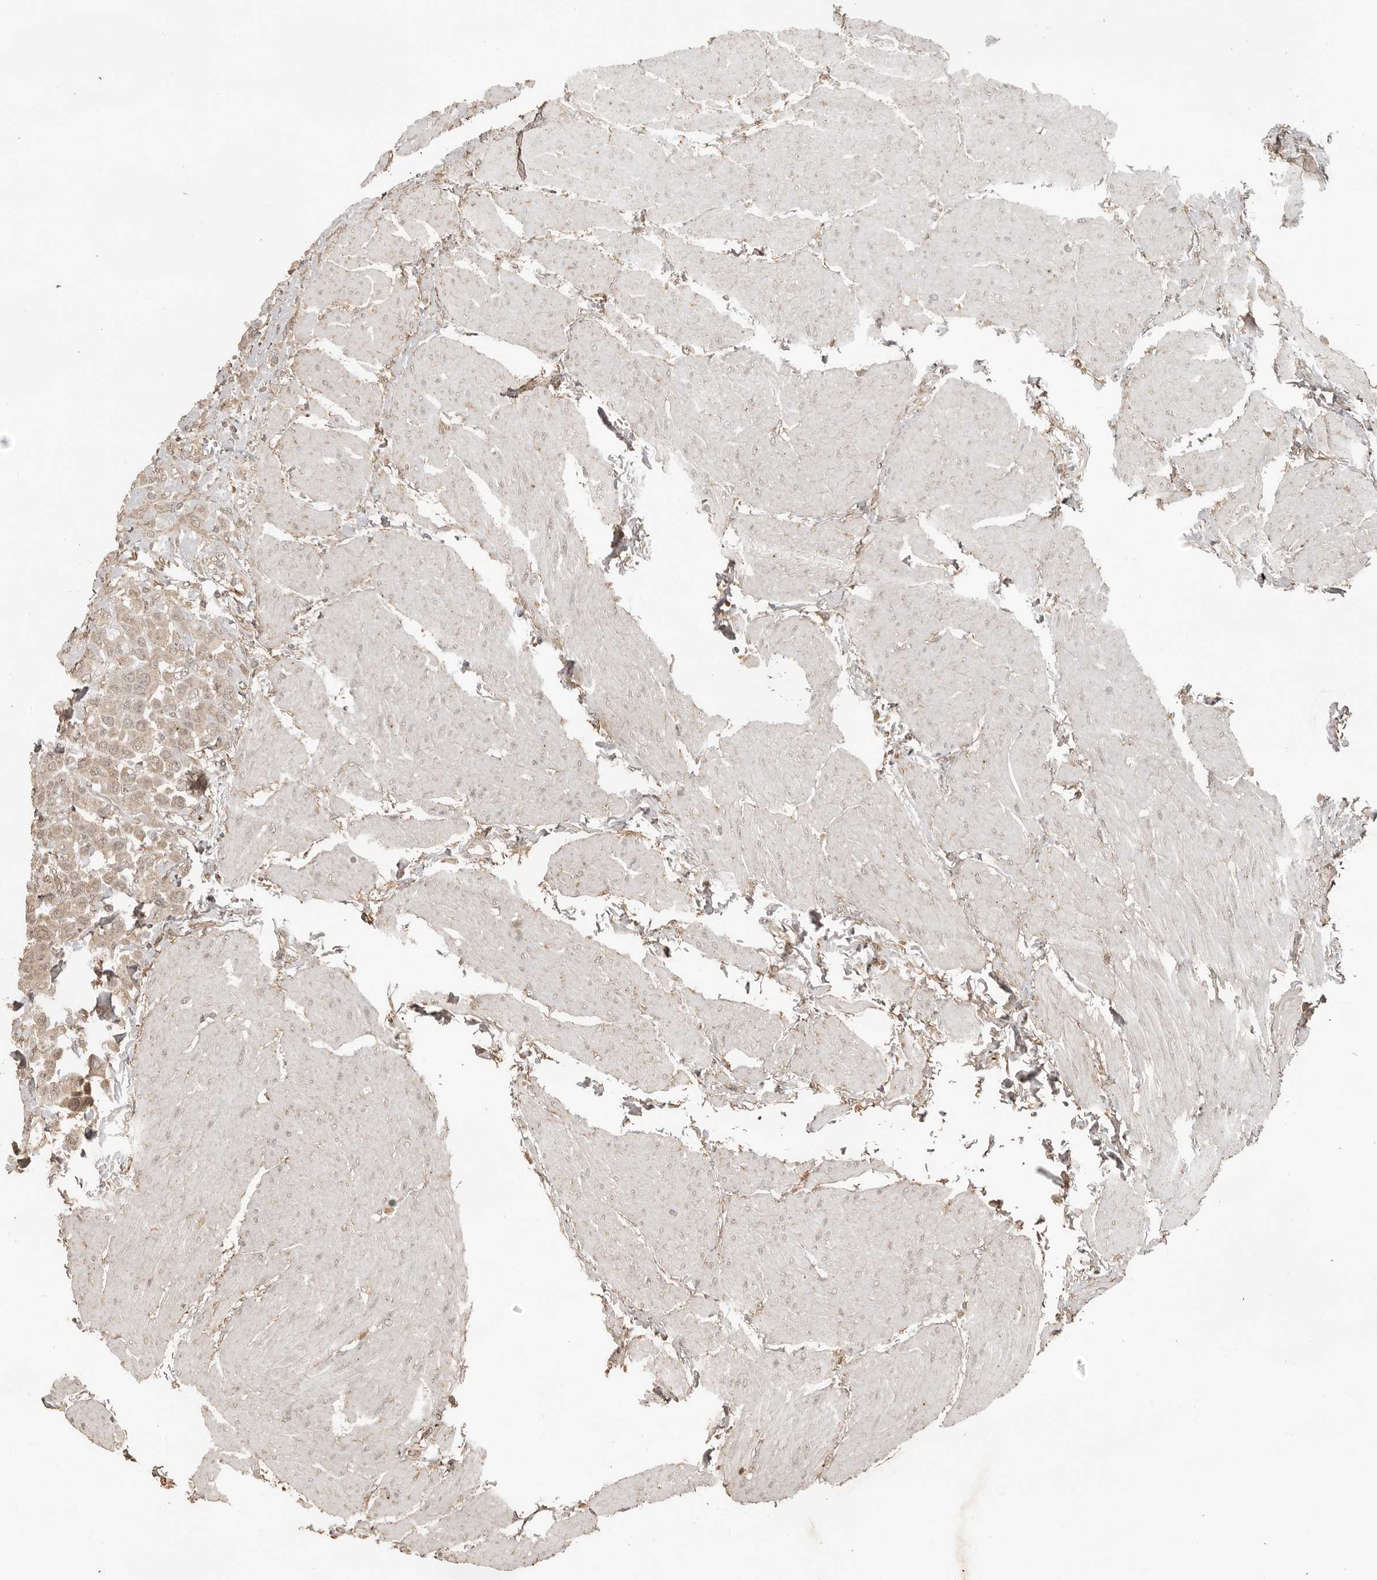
{"staining": {"intensity": "weak", "quantity": "25%-75%", "location": "cytoplasmic/membranous"}, "tissue": "urothelial cancer", "cell_type": "Tumor cells", "image_type": "cancer", "snomed": [{"axis": "morphology", "description": "Urothelial carcinoma, High grade"}, {"axis": "topography", "description": "Urinary bladder"}], "caption": "IHC histopathology image of neoplastic tissue: human urothelial carcinoma (high-grade) stained using IHC reveals low levels of weak protein expression localized specifically in the cytoplasmic/membranous of tumor cells, appearing as a cytoplasmic/membranous brown color.", "gene": "CTF1", "patient": {"sex": "male", "age": 50}}